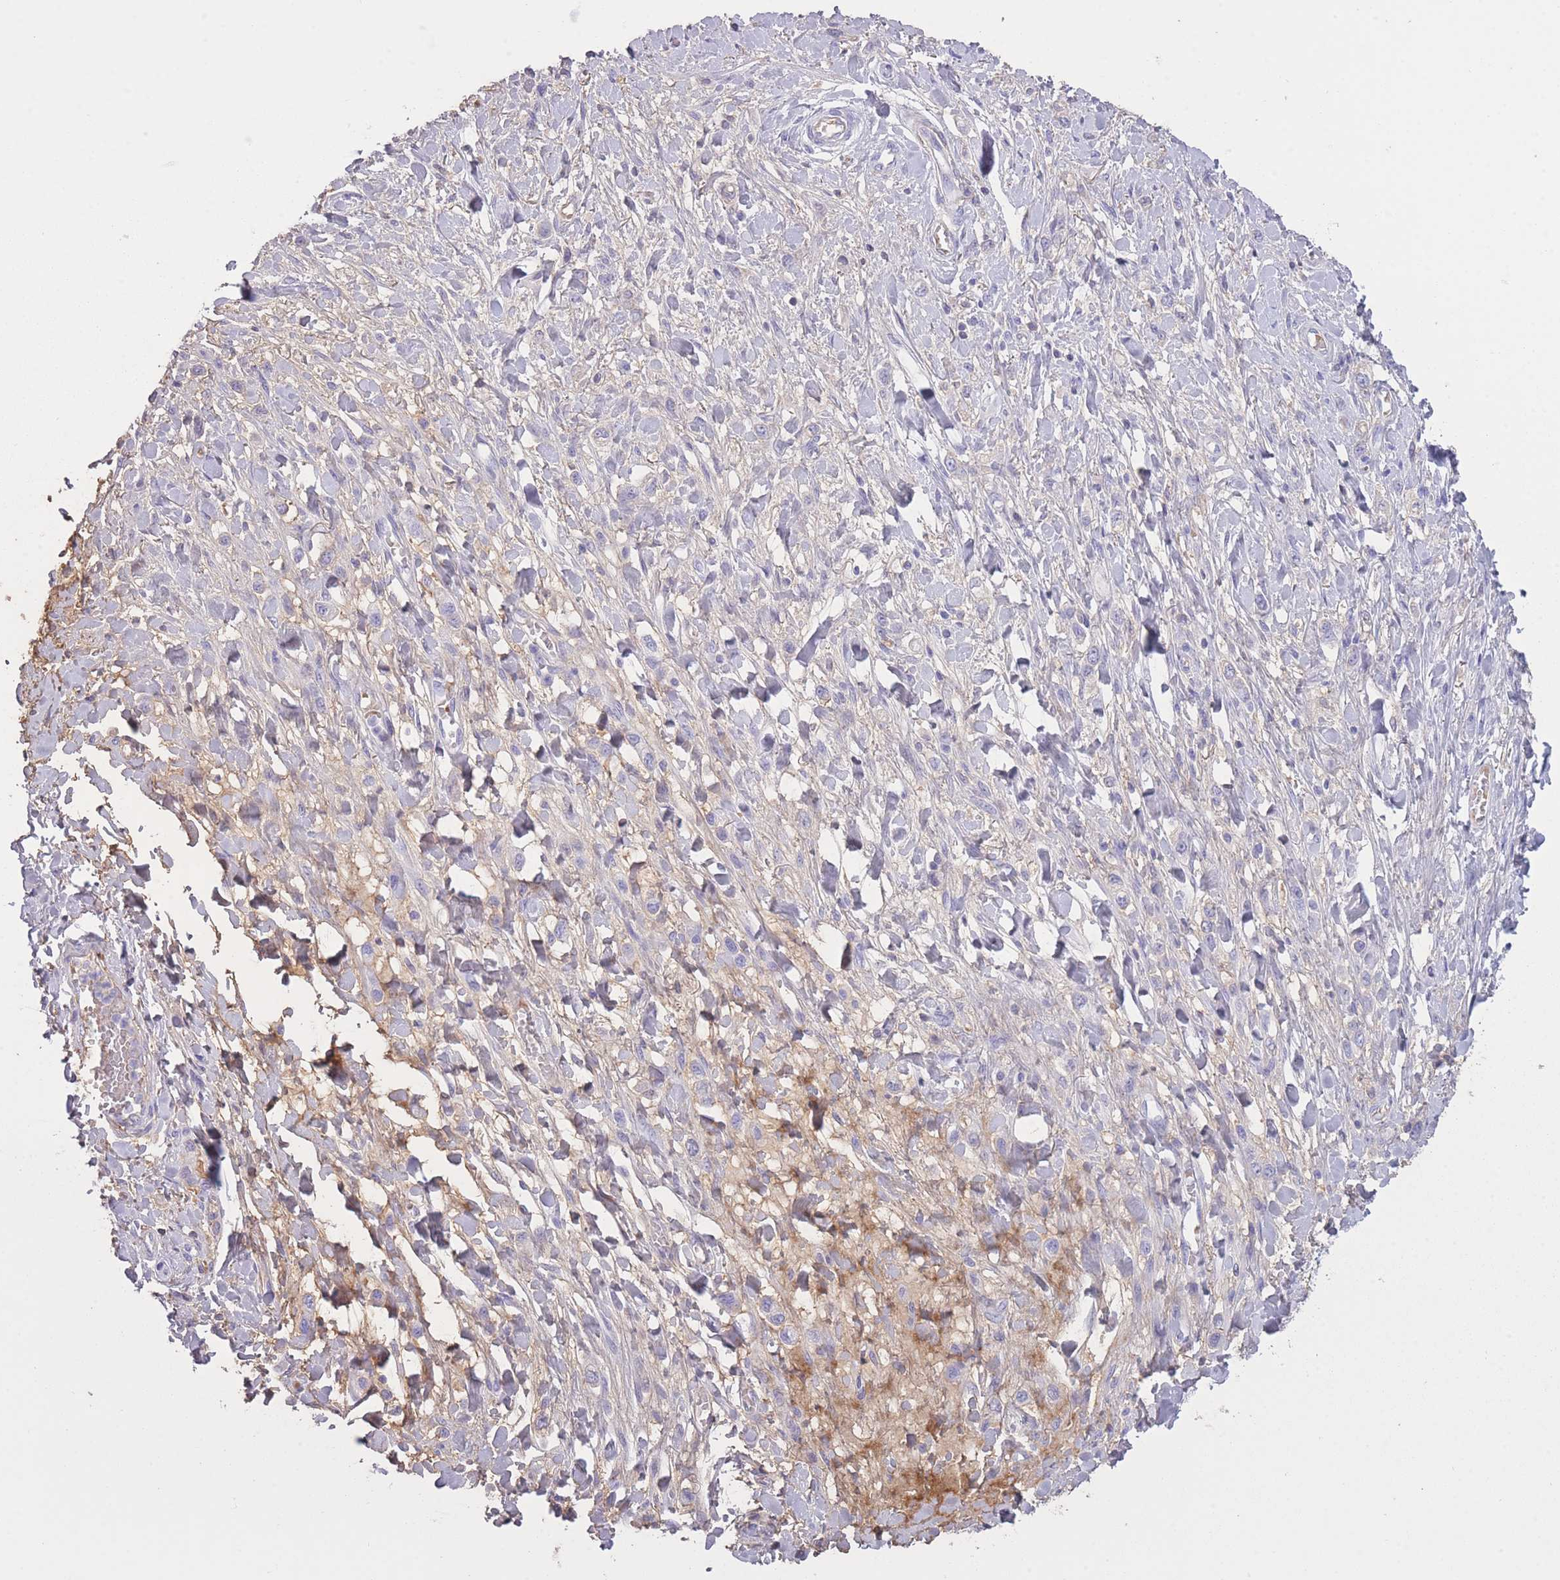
{"staining": {"intensity": "negative", "quantity": "none", "location": "none"}, "tissue": "stomach cancer", "cell_type": "Tumor cells", "image_type": "cancer", "snomed": [{"axis": "morphology", "description": "Adenocarcinoma, NOS"}, {"axis": "topography", "description": "Stomach"}], "caption": "IHC photomicrograph of neoplastic tissue: human stomach adenocarcinoma stained with DAB demonstrates no significant protein staining in tumor cells.", "gene": "AP3S2", "patient": {"sex": "female", "age": 65}}